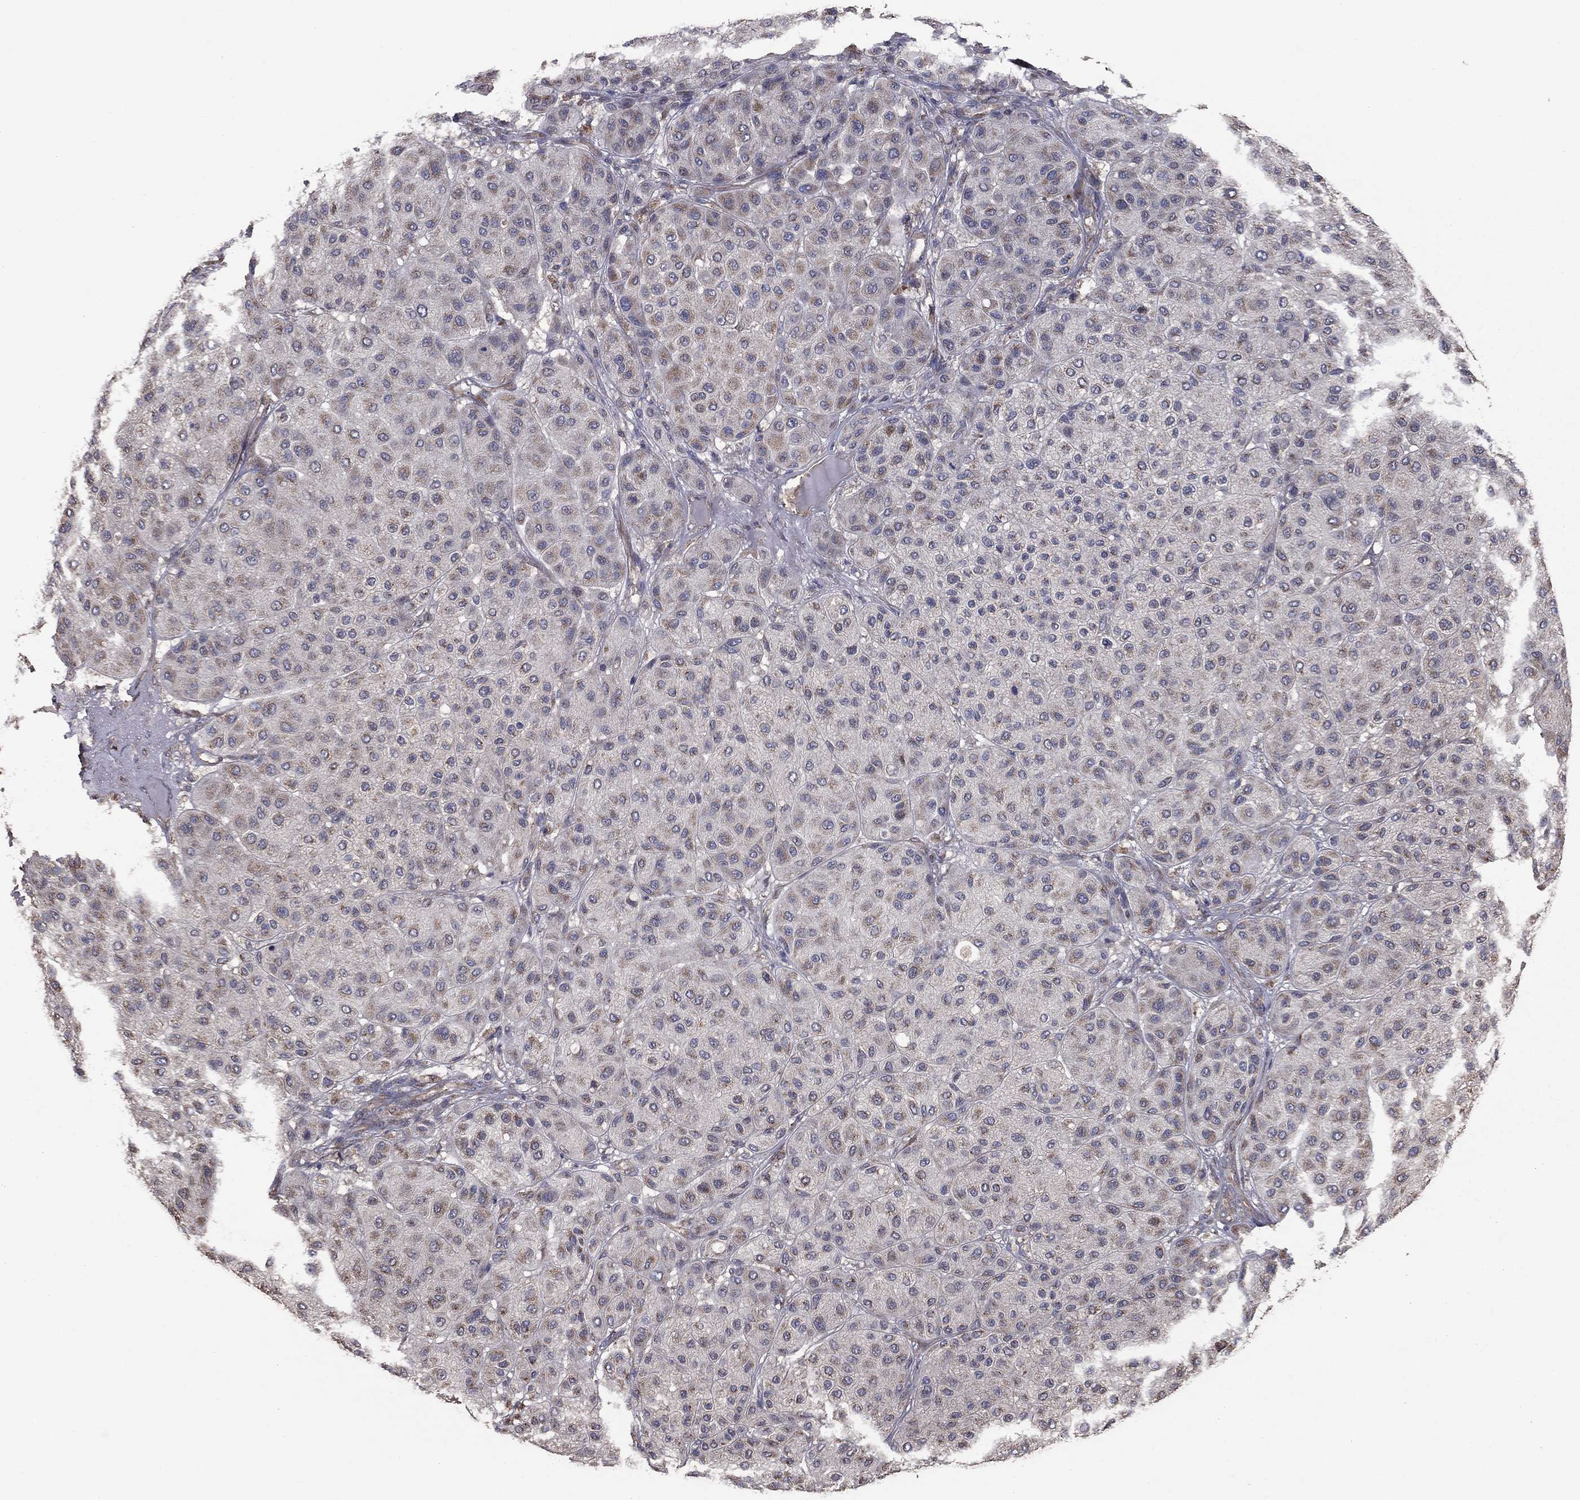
{"staining": {"intensity": "weak", "quantity": "25%-75%", "location": "cytoplasmic/membranous"}, "tissue": "melanoma", "cell_type": "Tumor cells", "image_type": "cancer", "snomed": [{"axis": "morphology", "description": "Malignant melanoma, Metastatic site"}, {"axis": "topography", "description": "Smooth muscle"}], "caption": "The histopathology image reveals a brown stain indicating the presence of a protein in the cytoplasmic/membranous of tumor cells in melanoma. (DAB IHC with brightfield microscopy, high magnification).", "gene": "FLT4", "patient": {"sex": "male", "age": 41}}